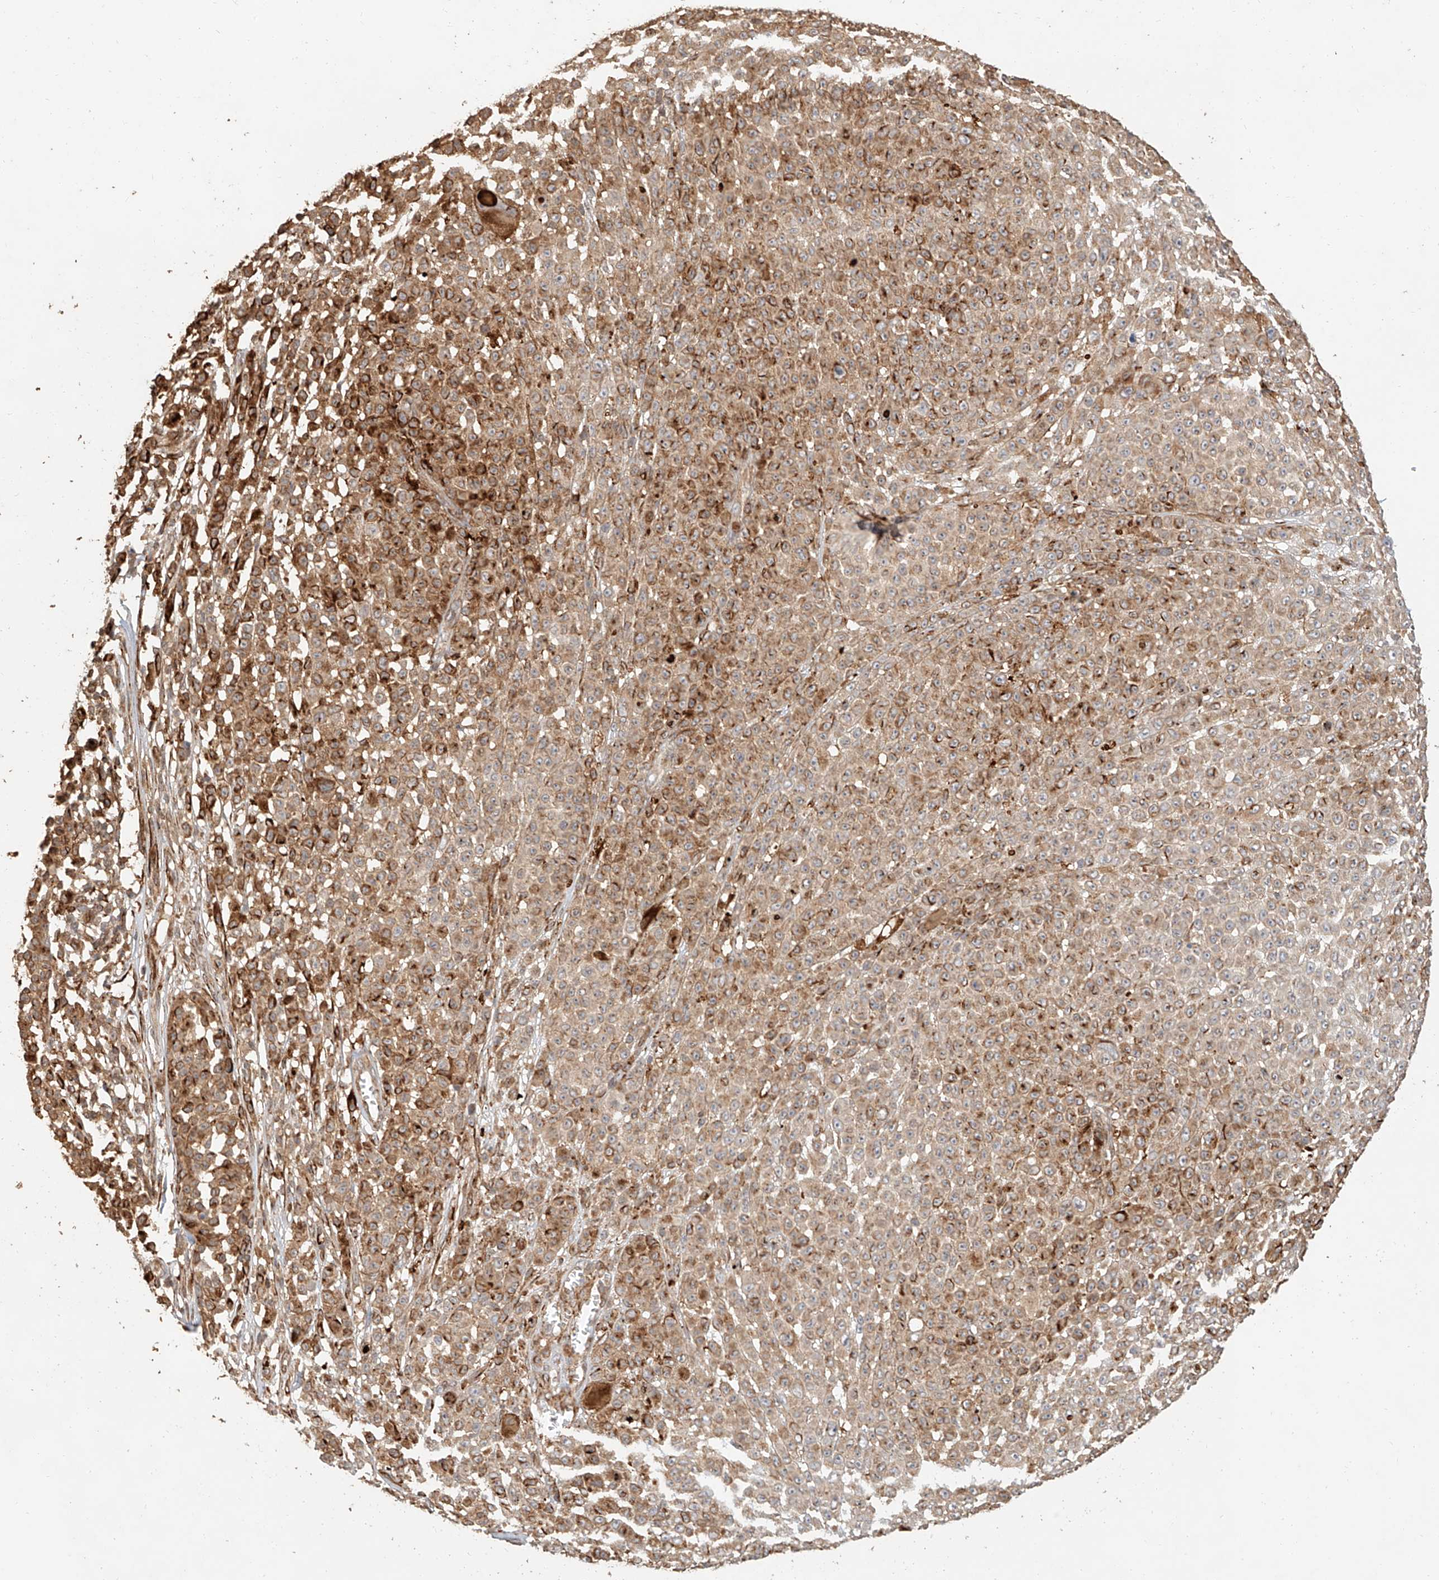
{"staining": {"intensity": "moderate", "quantity": ">75%", "location": "cytoplasmic/membranous"}, "tissue": "melanoma", "cell_type": "Tumor cells", "image_type": "cancer", "snomed": [{"axis": "morphology", "description": "Malignant melanoma, NOS"}, {"axis": "topography", "description": "Skin"}], "caption": "High-power microscopy captured an immunohistochemistry (IHC) histopathology image of melanoma, revealing moderate cytoplasmic/membranous positivity in about >75% of tumor cells.", "gene": "NAP1L1", "patient": {"sex": "female", "age": 94}}